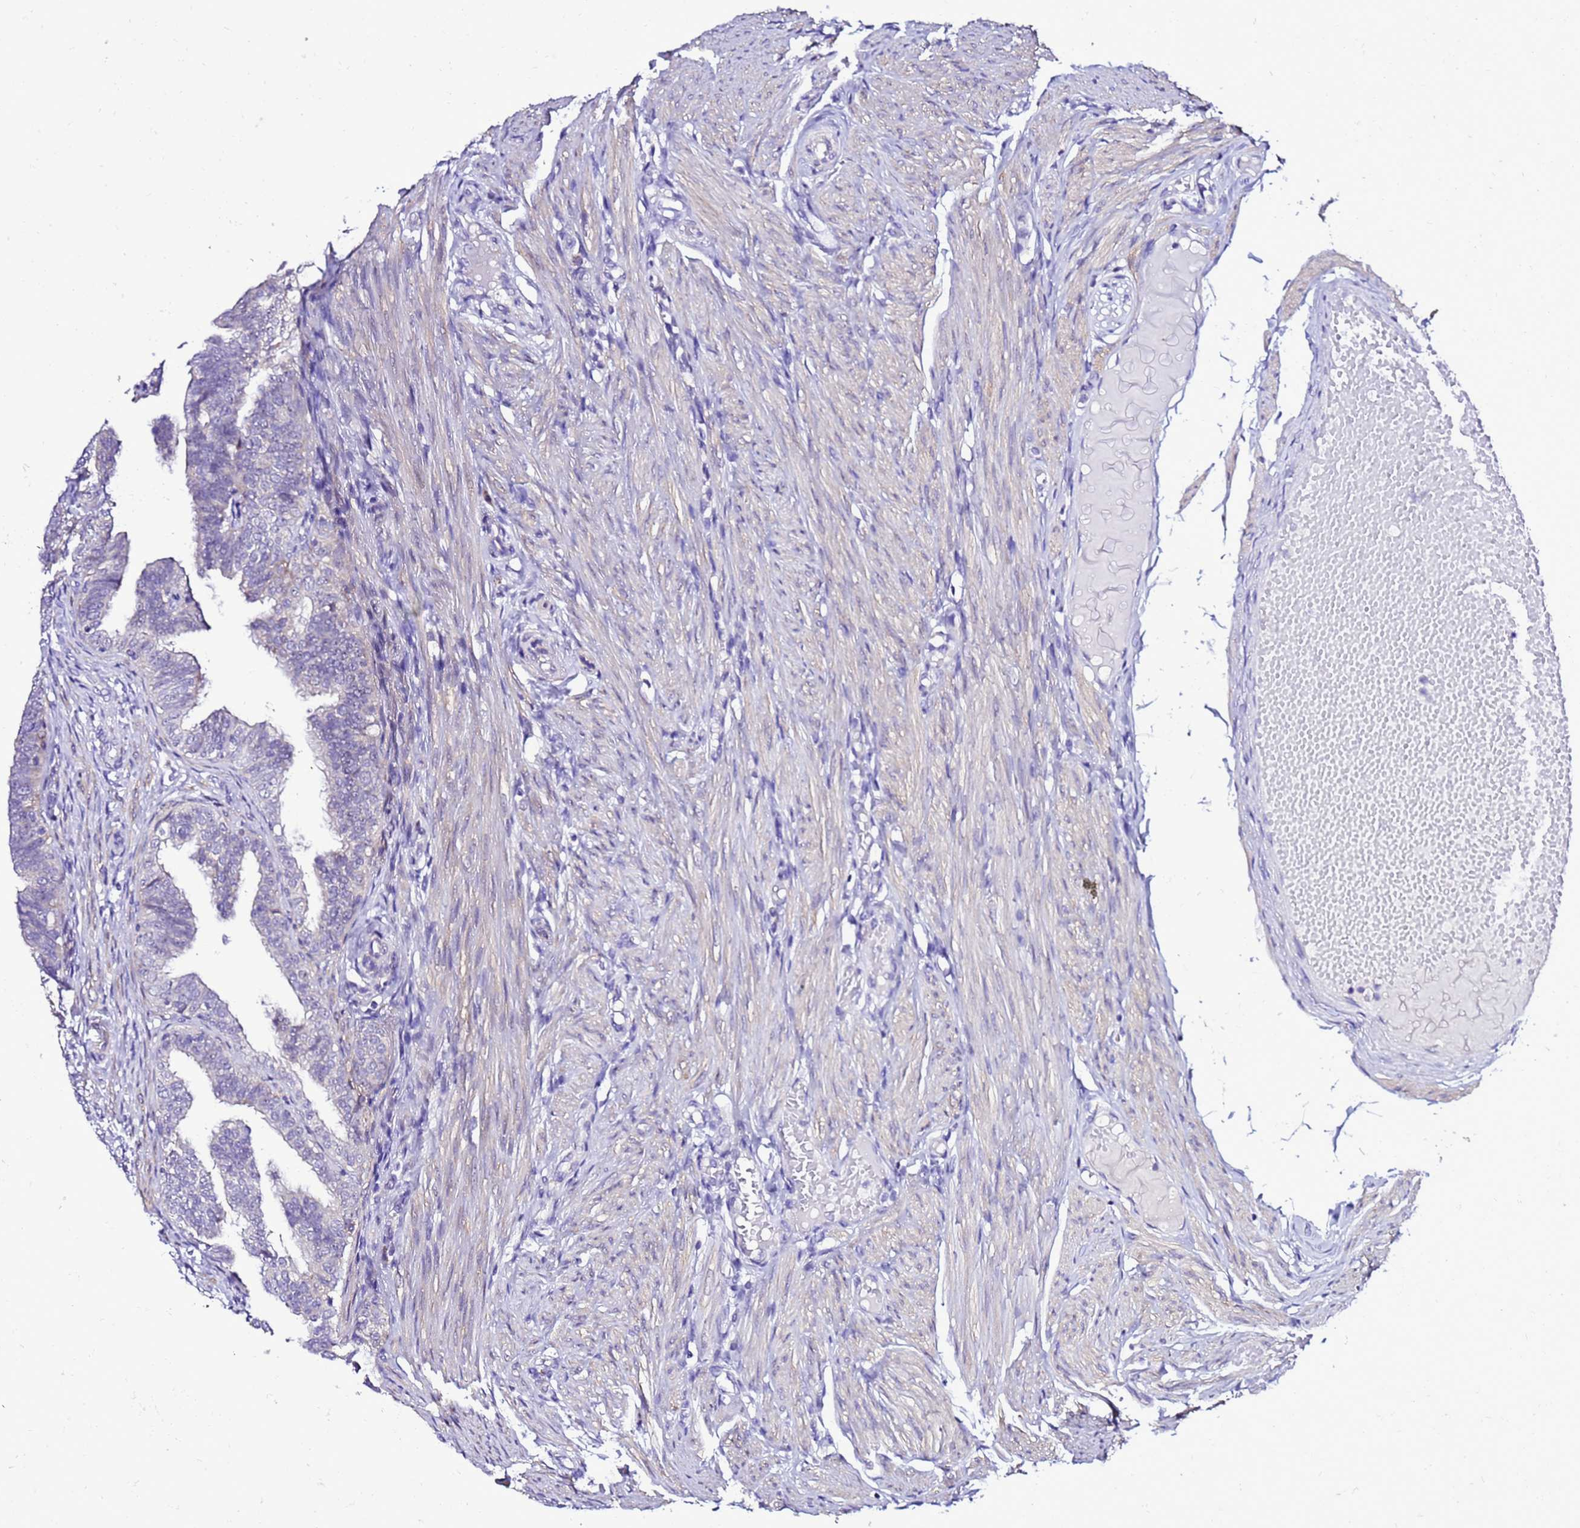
{"staining": {"intensity": "weak", "quantity": "<25%", "location": "cytoplasmic/membranous"}, "tissue": "fallopian tube", "cell_type": "Glandular cells", "image_type": "normal", "snomed": [{"axis": "morphology", "description": "Normal tissue, NOS"}, {"axis": "topography", "description": "Fallopian tube"}], "caption": "Glandular cells show no significant protein positivity in benign fallopian tube.", "gene": "DPH6", "patient": {"sex": "female", "age": 39}}